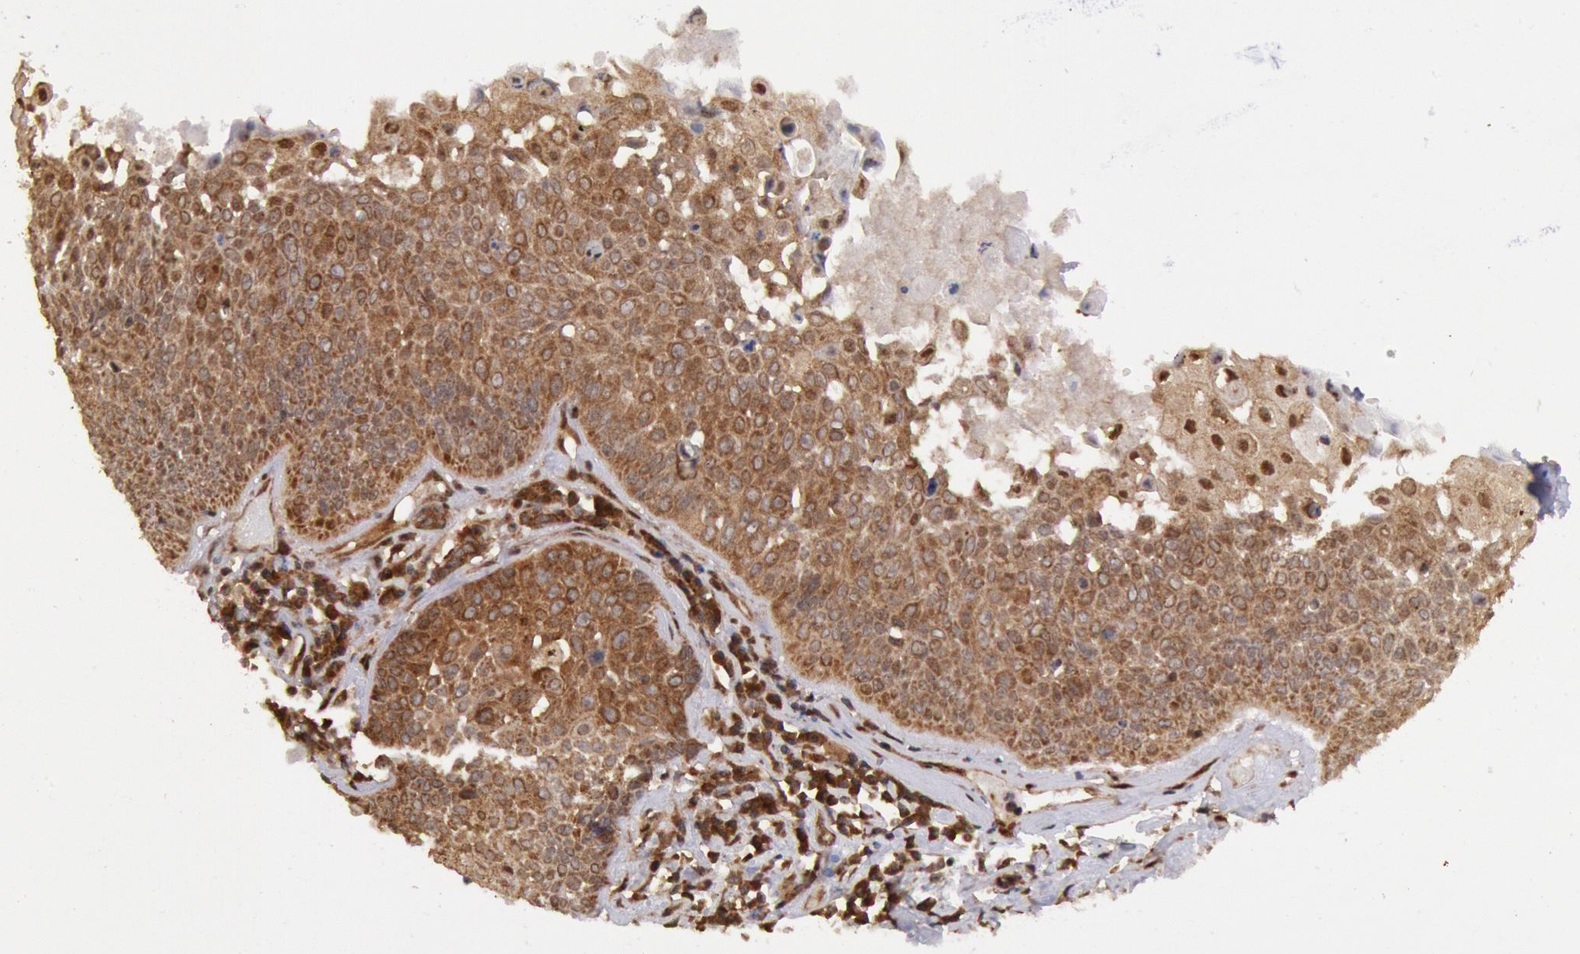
{"staining": {"intensity": "strong", "quantity": ">75%", "location": "cytoplasmic/membranous"}, "tissue": "lung cancer", "cell_type": "Tumor cells", "image_type": "cancer", "snomed": [{"axis": "morphology", "description": "Adenocarcinoma, NOS"}, {"axis": "topography", "description": "Lung"}], "caption": "Protein staining of lung adenocarcinoma tissue shows strong cytoplasmic/membranous positivity in about >75% of tumor cells.", "gene": "STX17", "patient": {"sex": "male", "age": 60}}